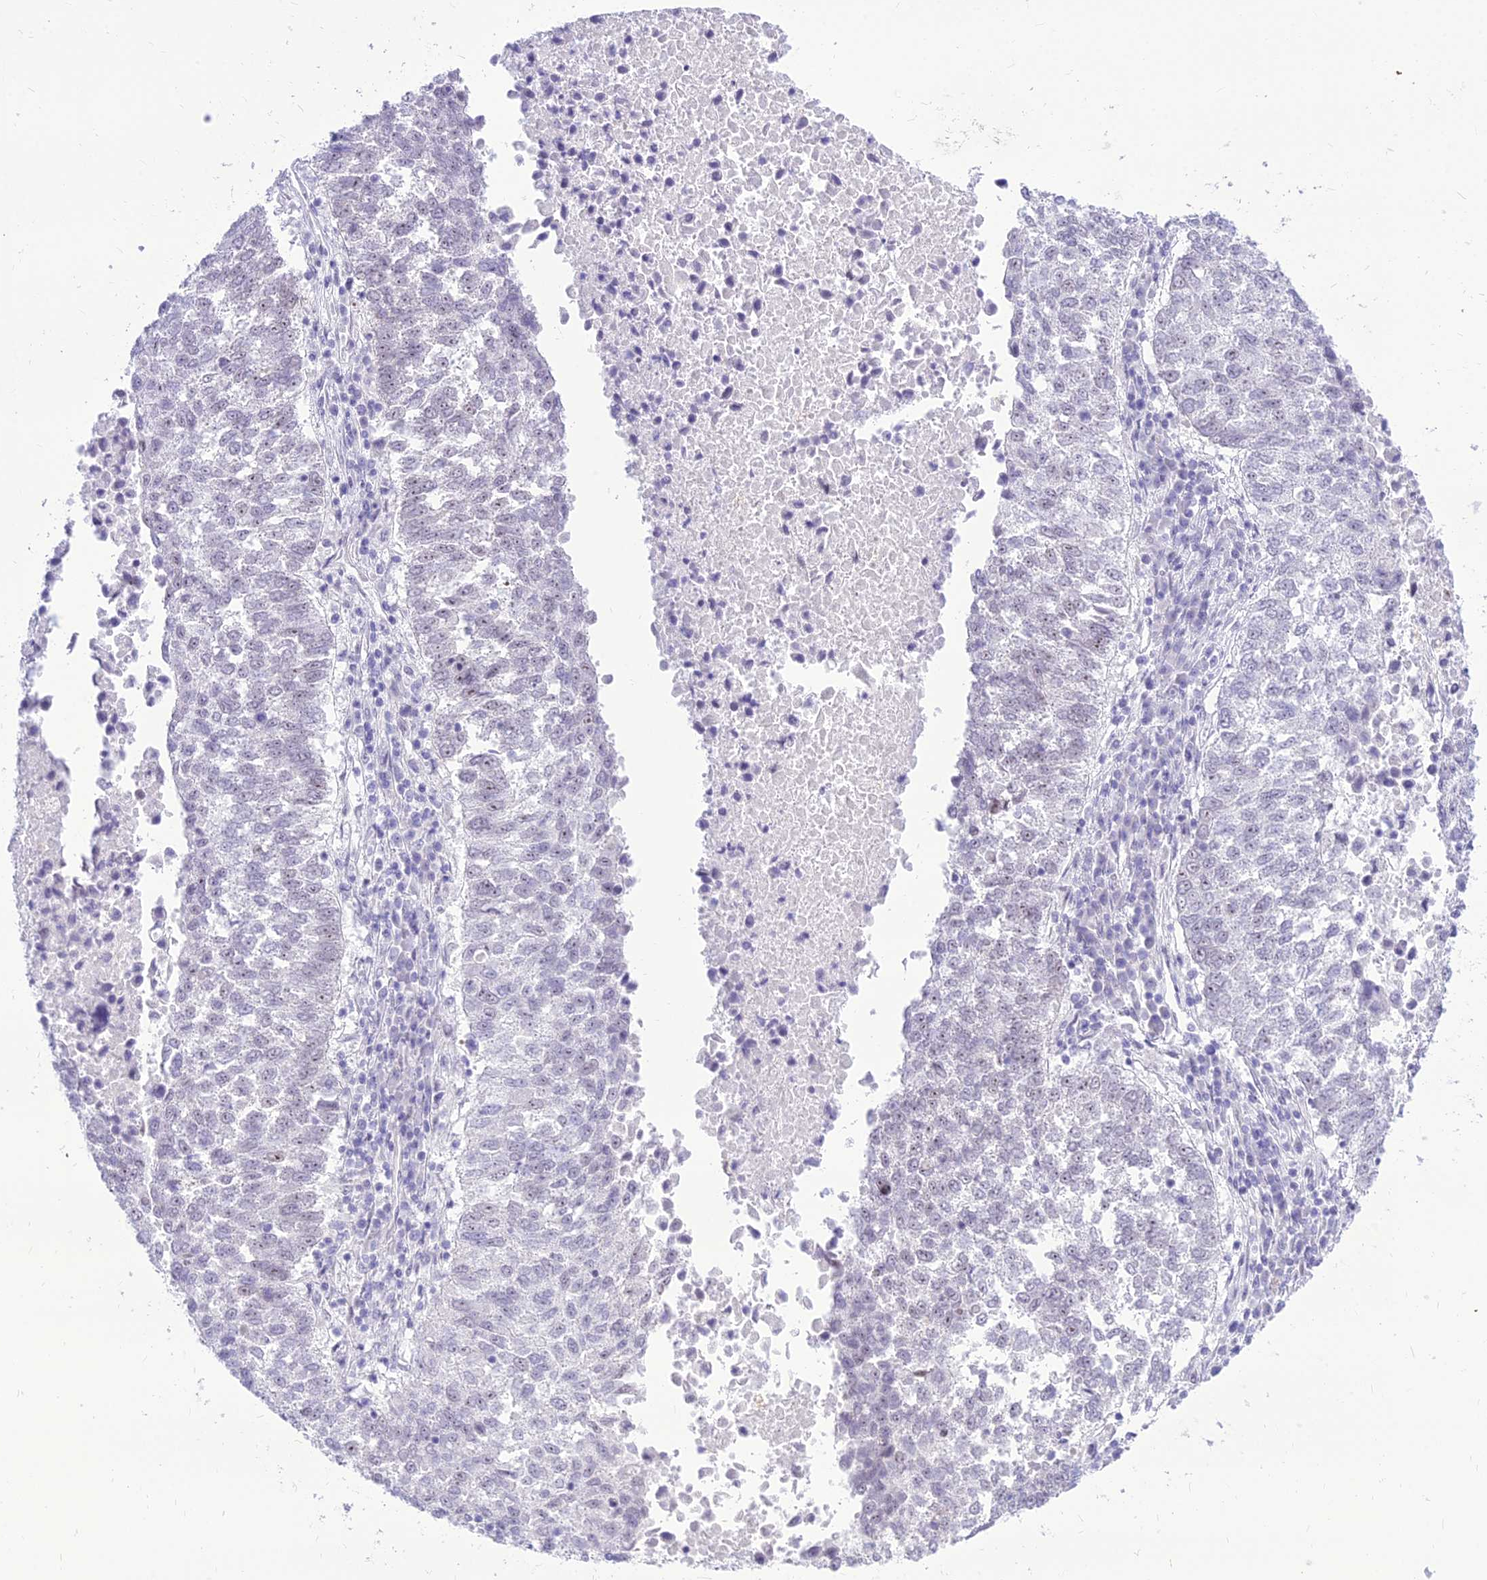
{"staining": {"intensity": "weak", "quantity": "<25%", "location": "nuclear"}, "tissue": "lung cancer", "cell_type": "Tumor cells", "image_type": "cancer", "snomed": [{"axis": "morphology", "description": "Squamous cell carcinoma, NOS"}, {"axis": "topography", "description": "Lung"}], "caption": "This is an immunohistochemistry histopathology image of squamous cell carcinoma (lung). There is no expression in tumor cells.", "gene": "DHX40", "patient": {"sex": "male", "age": 73}}